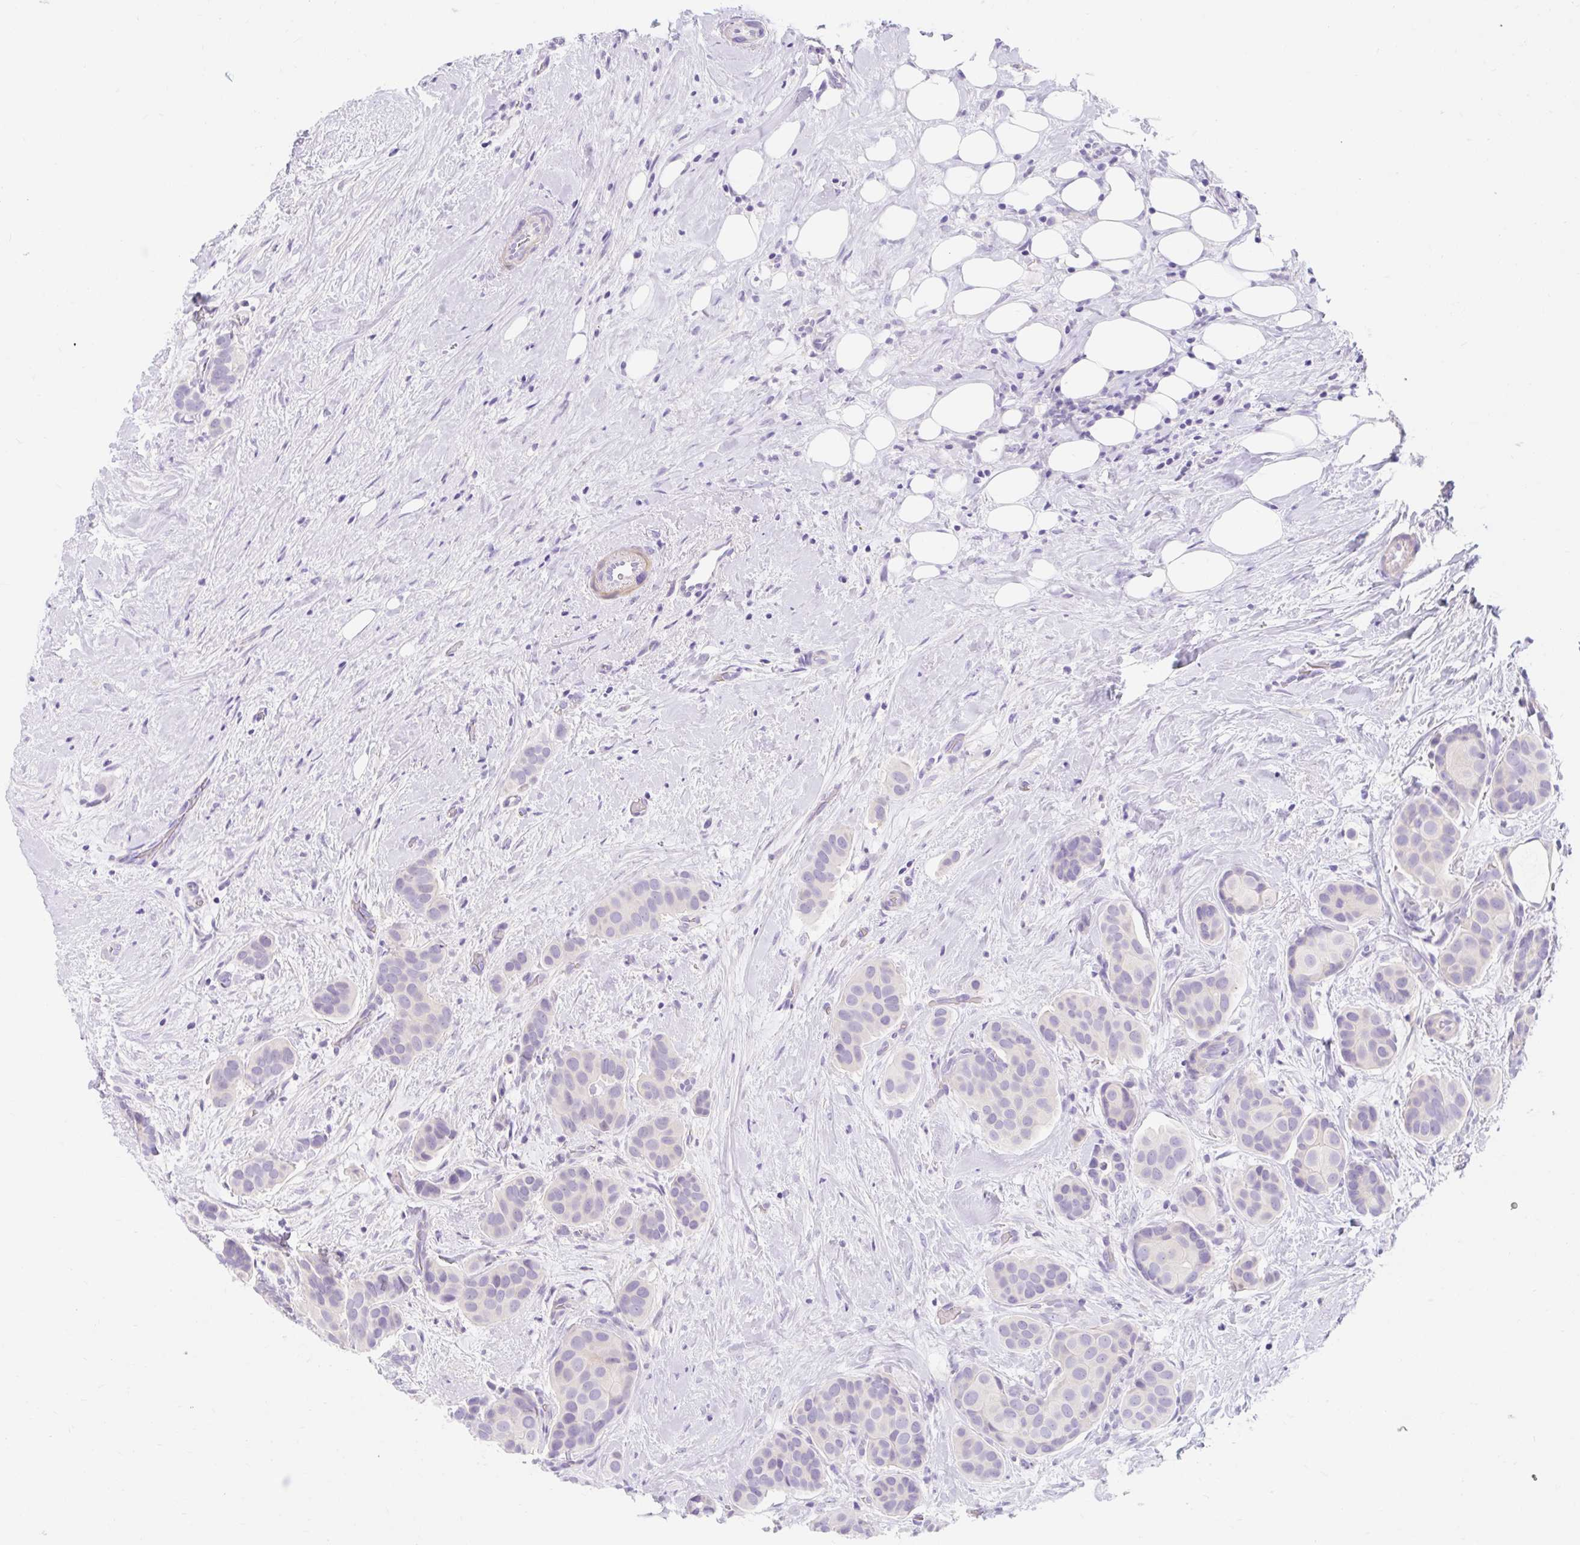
{"staining": {"intensity": "negative", "quantity": "none", "location": "none"}, "tissue": "breast cancer", "cell_type": "Tumor cells", "image_type": "cancer", "snomed": [{"axis": "morphology", "description": "Duct carcinoma"}, {"axis": "topography", "description": "Breast"}], "caption": "IHC of human breast cancer demonstrates no staining in tumor cells.", "gene": "SLC28A1", "patient": {"sex": "female", "age": 70}}